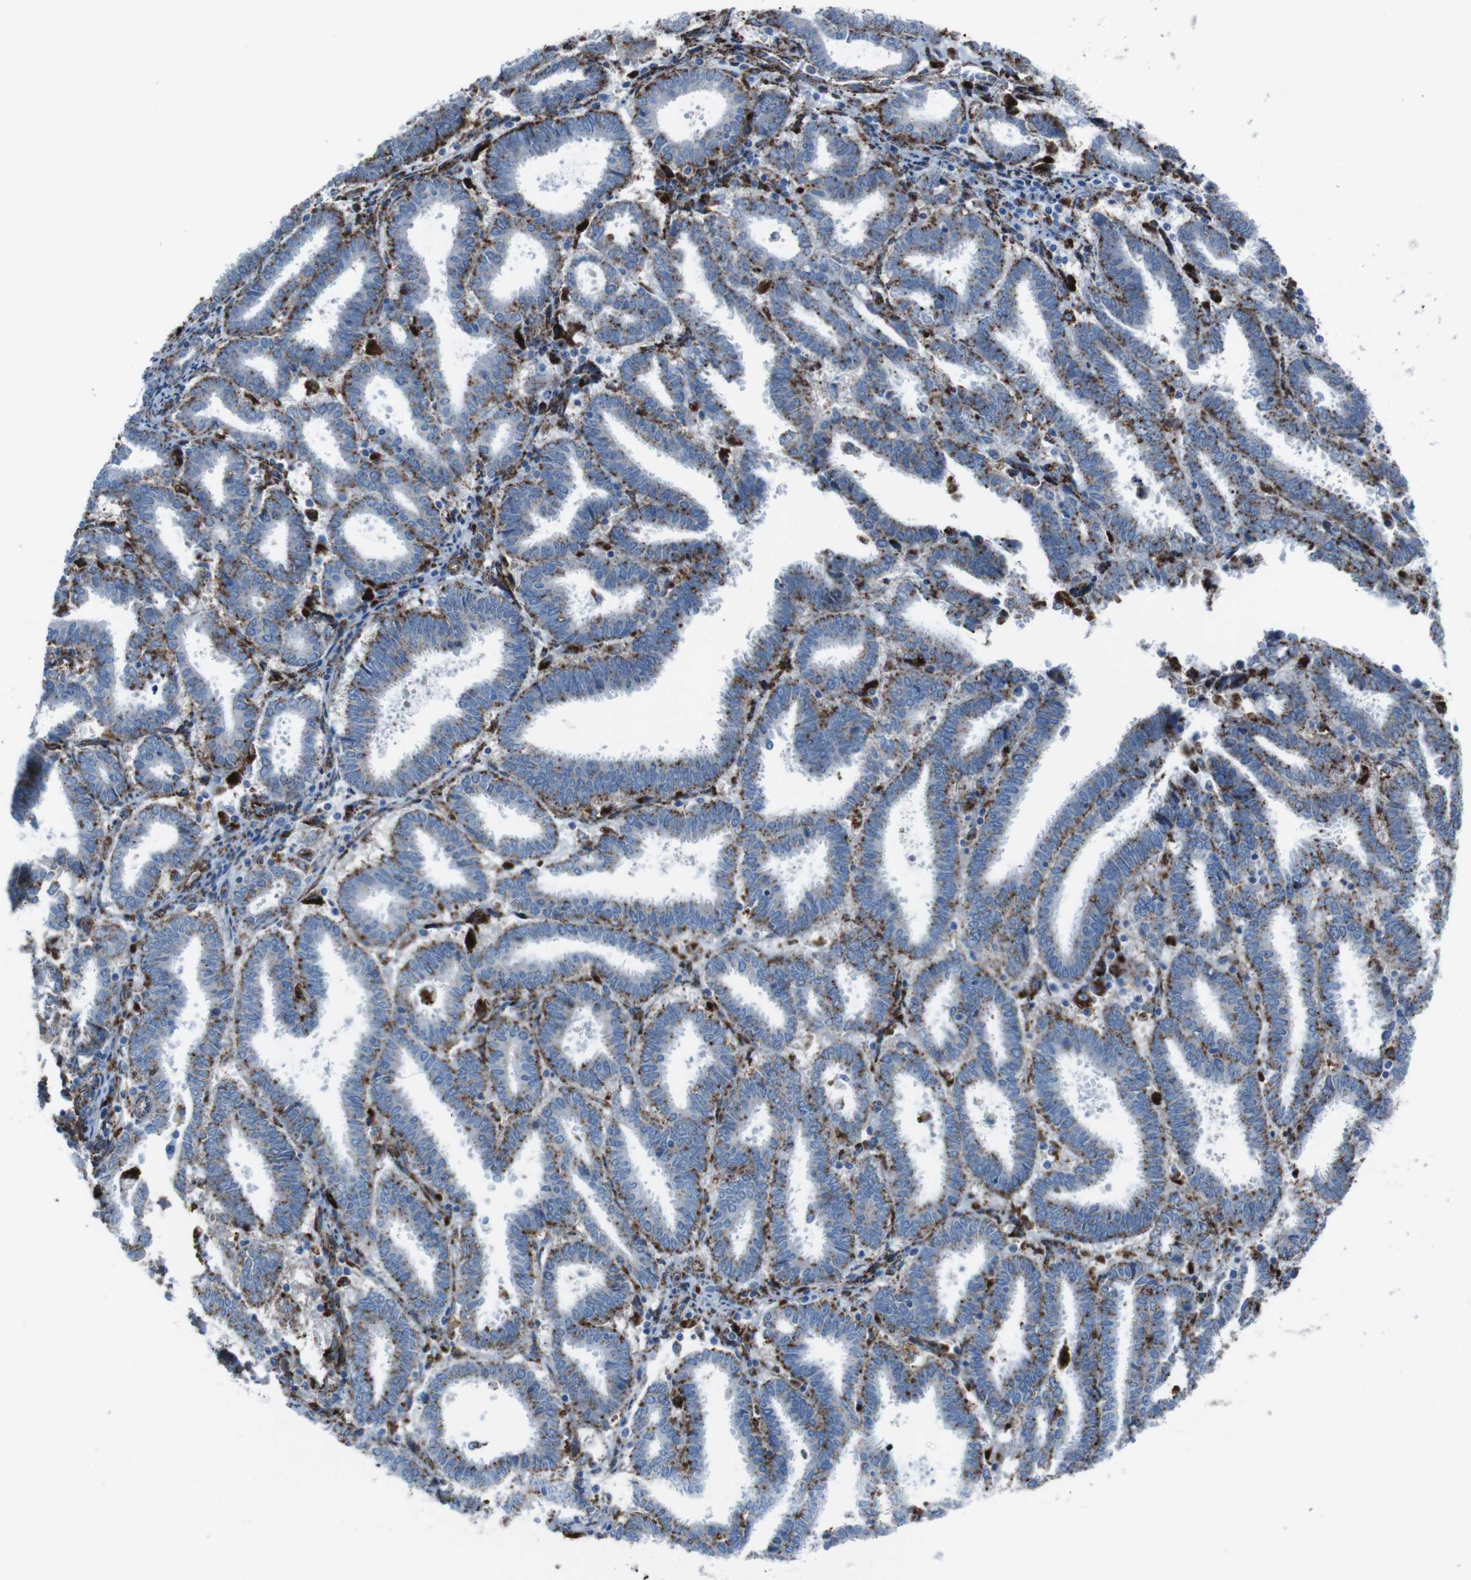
{"staining": {"intensity": "moderate", "quantity": "25%-75%", "location": "cytoplasmic/membranous"}, "tissue": "endometrial cancer", "cell_type": "Tumor cells", "image_type": "cancer", "snomed": [{"axis": "morphology", "description": "Adenocarcinoma, NOS"}, {"axis": "topography", "description": "Uterus"}], "caption": "This micrograph shows immunohistochemistry staining of human endometrial cancer (adenocarcinoma), with medium moderate cytoplasmic/membranous positivity in approximately 25%-75% of tumor cells.", "gene": "SCARB2", "patient": {"sex": "female", "age": 83}}